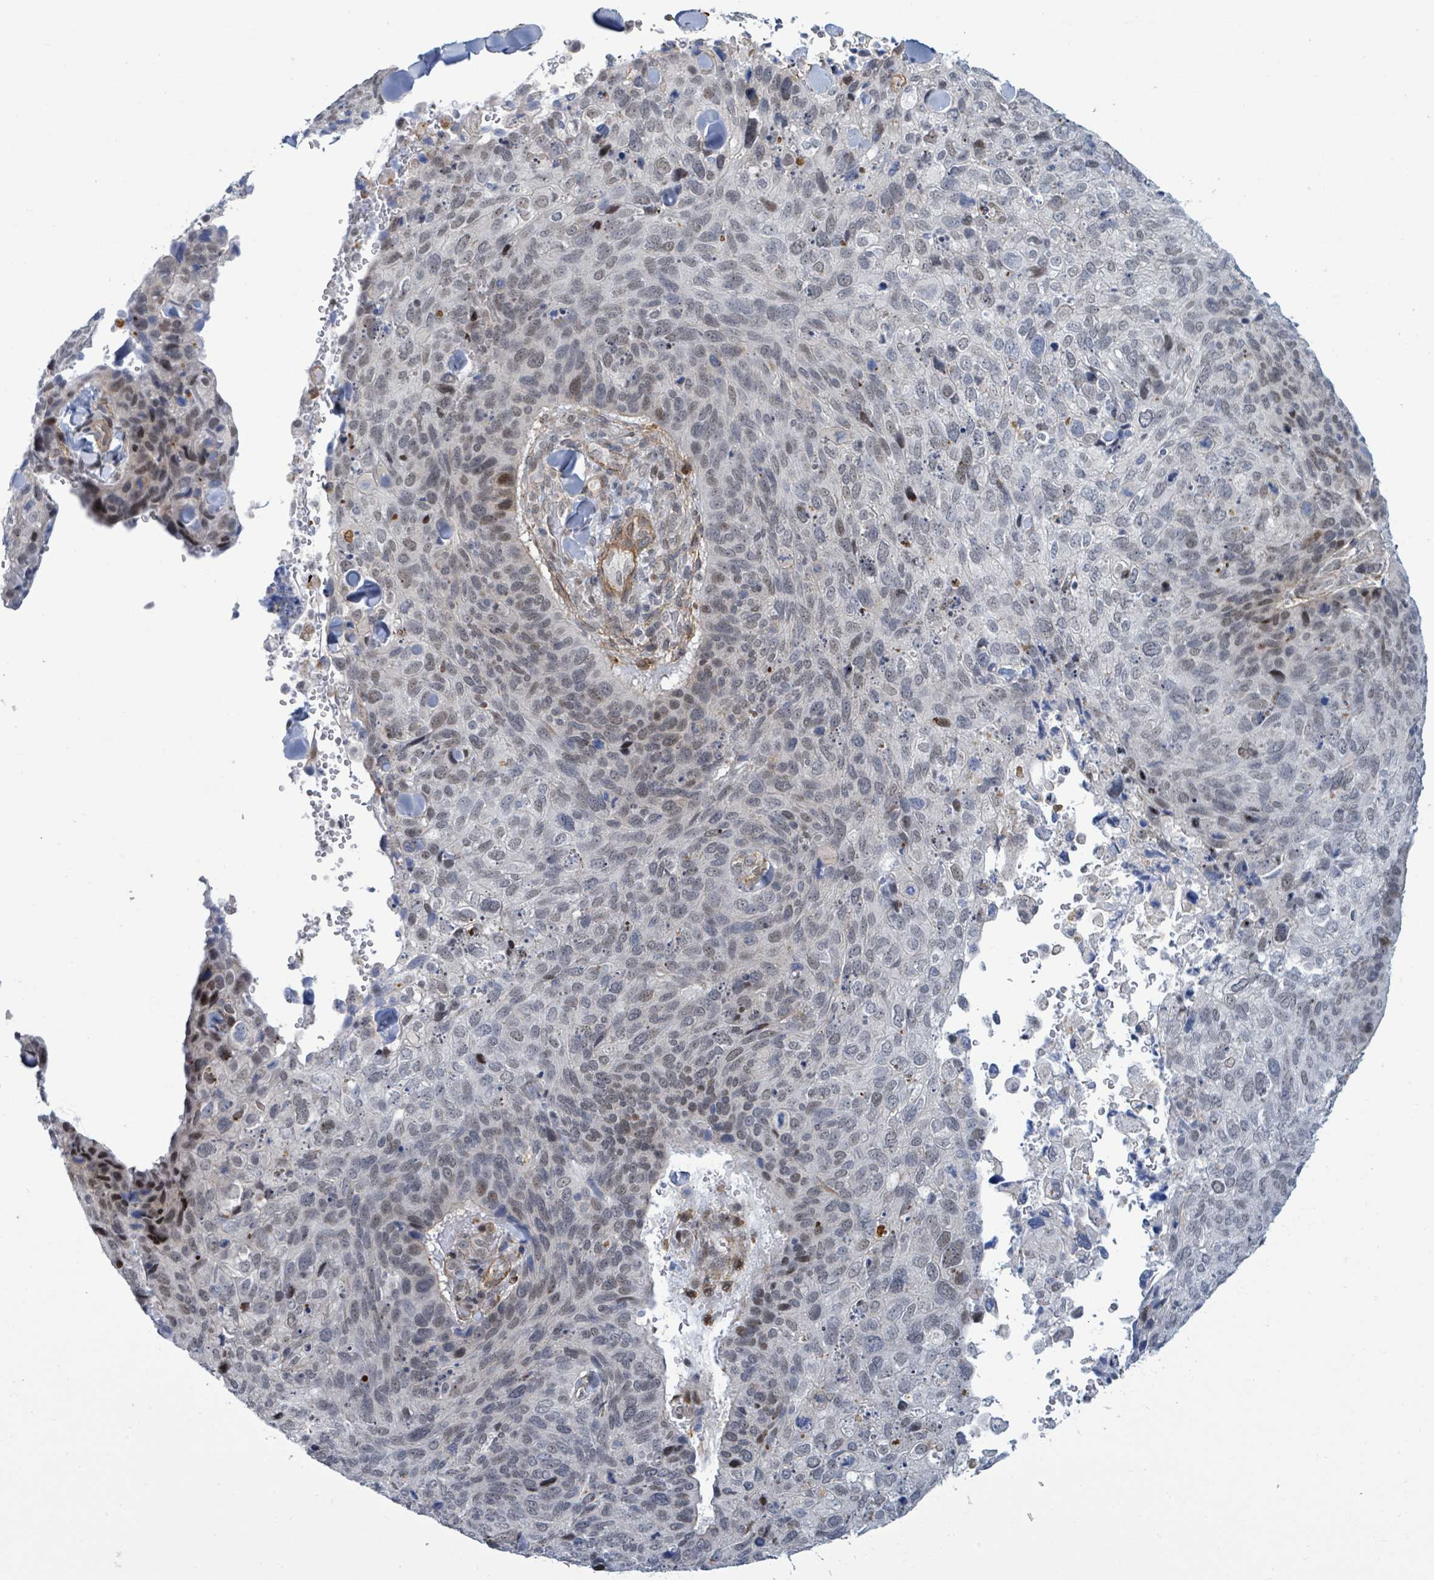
{"staining": {"intensity": "negative", "quantity": "none", "location": "none"}, "tissue": "skin cancer", "cell_type": "Tumor cells", "image_type": "cancer", "snomed": [{"axis": "morphology", "description": "Basal cell carcinoma"}, {"axis": "topography", "description": "Skin"}], "caption": "Immunohistochemistry photomicrograph of skin cancer (basal cell carcinoma) stained for a protein (brown), which exhibits no staining in tumor cells.", "gene": "DMRTC1B", "patient": {"sex": "female", "age": 74}}